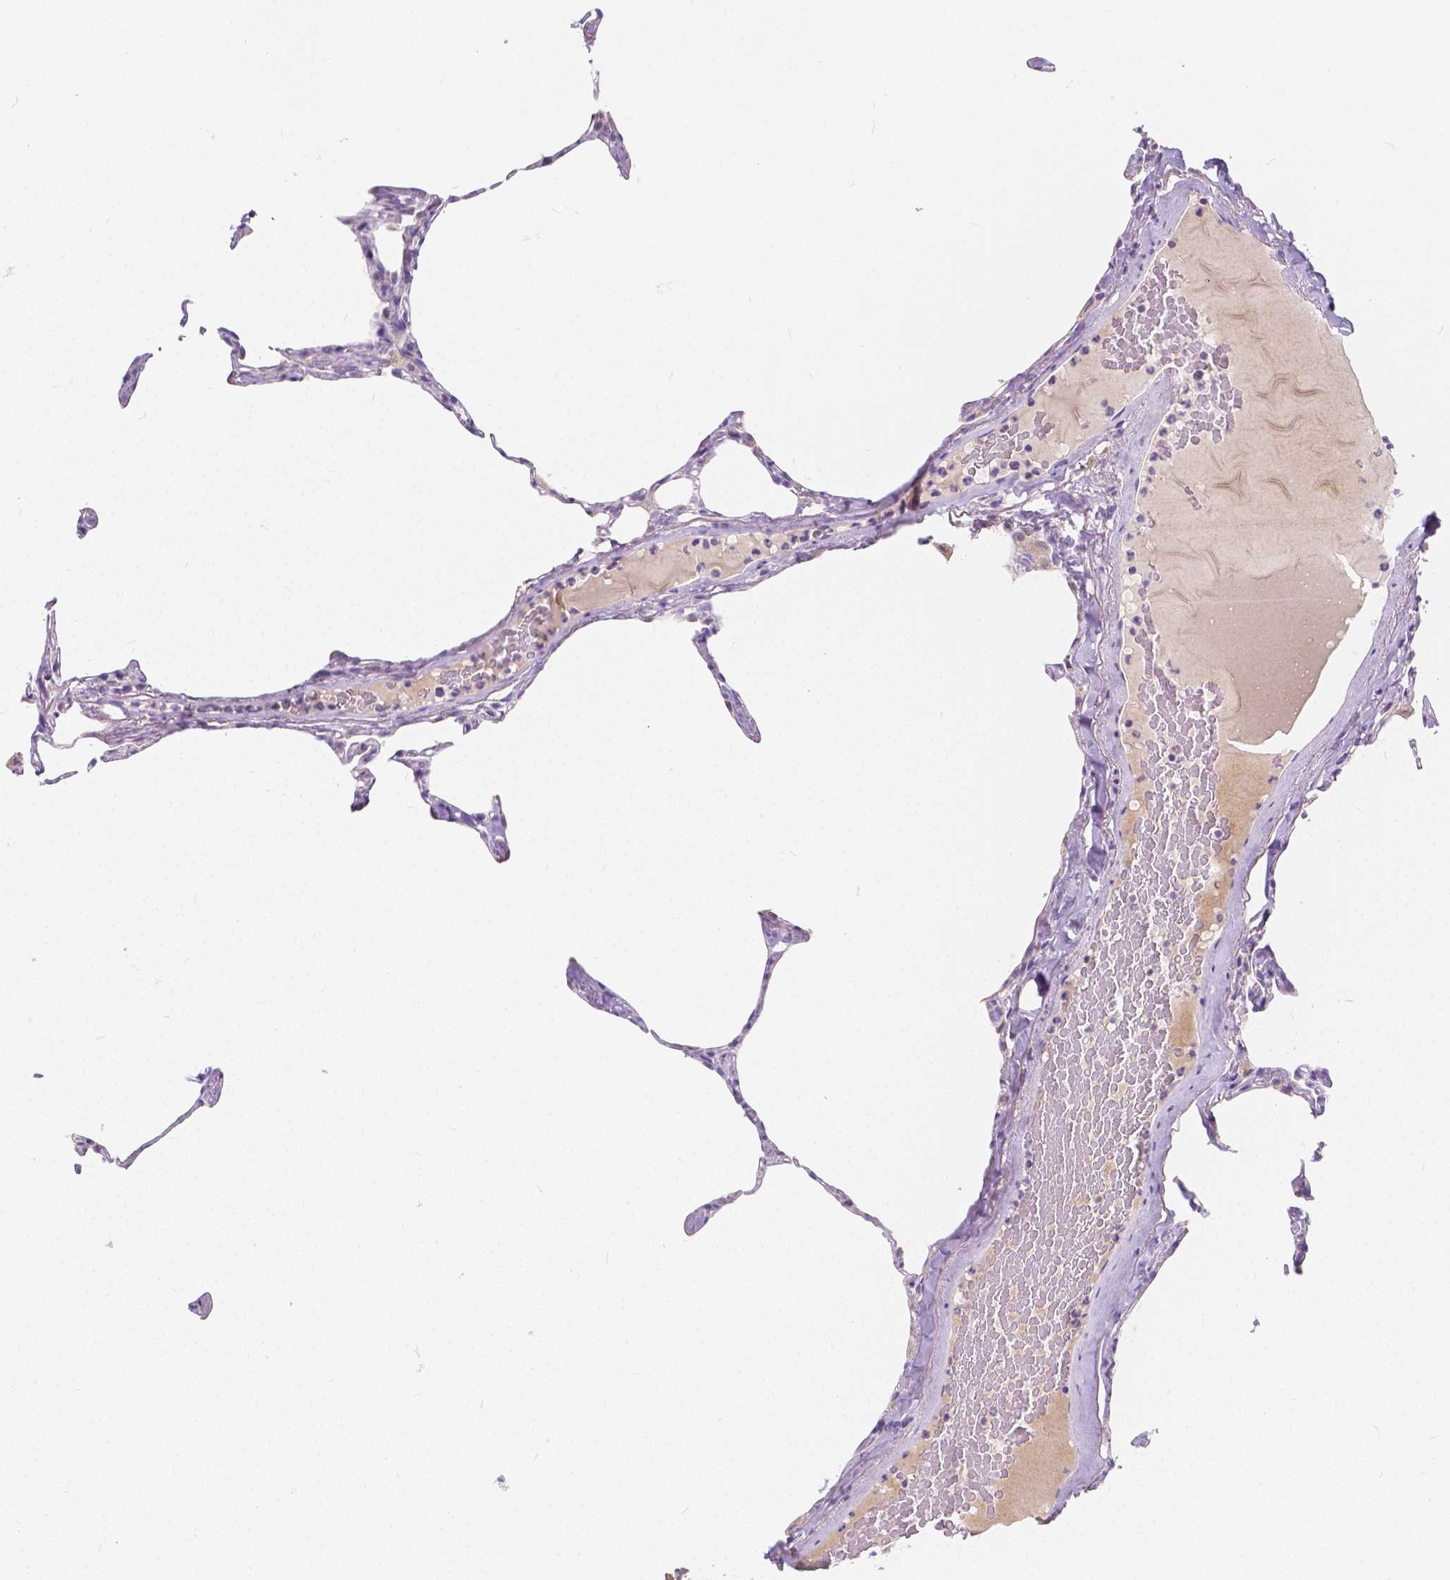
{"staining": {"intensity": "negative", "quantity": "none", "location": "none"}, "tissue": "lung", "cell_type": "Alveolar cells", "image_type": "normal", "snomed": [{"axis": "morphology", "description": "Normal tissue, NOS"}, {"axis": "topography", "description": "Lung"}], "caption": "Immunohistochemistry (IHC) photomicrograph of unremarkable lung: human lung stained with DAB (3,3'-diaminobenzidine) shows no significant protein positivity in alveolar cells.", "gene": "RNF186", "patient": {"sex": "male", "age": 65}}